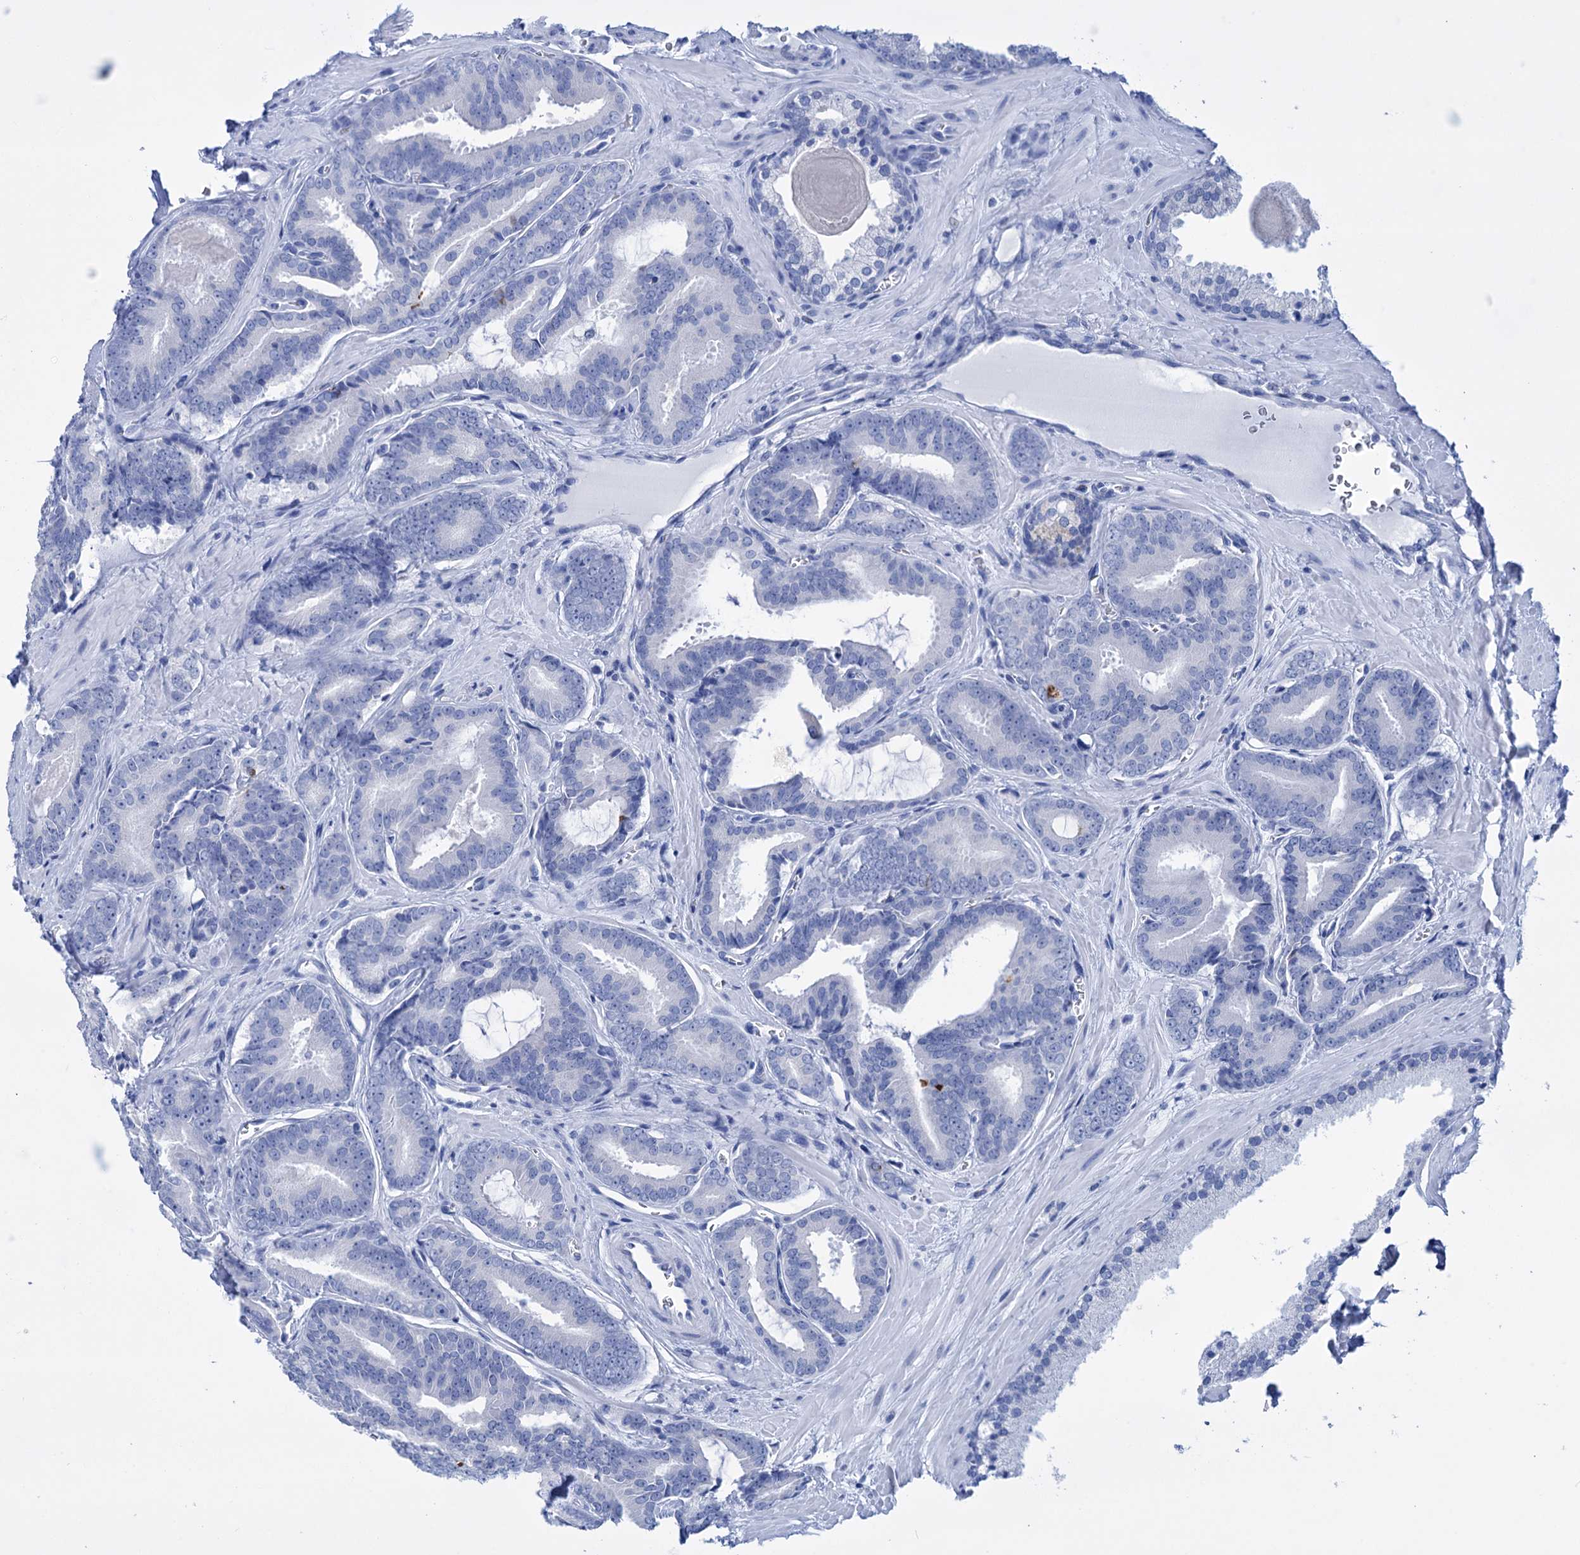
{"staining": {"intensity": "negative", "quantity": "none", "location": "none"}, "tissue": "prostate cancer", "cell_type": "Tumor cells", "image_type": "cancer", "snomed": [{"axis": "morphology", "description": "Adenocarcinoma, High grade"}, {"axis": "topography", "description": "Prostate"}], "caption": "Immunohistochemistry image of neoplastic tissue: prostate high-grade adenocarcinoma stained with DAB (3,3'-diaminobenzidine) shows no significant protein expression in tumor cells.", "gene": "FBXW12", "patient": {"sex": "male", "age": 66}}